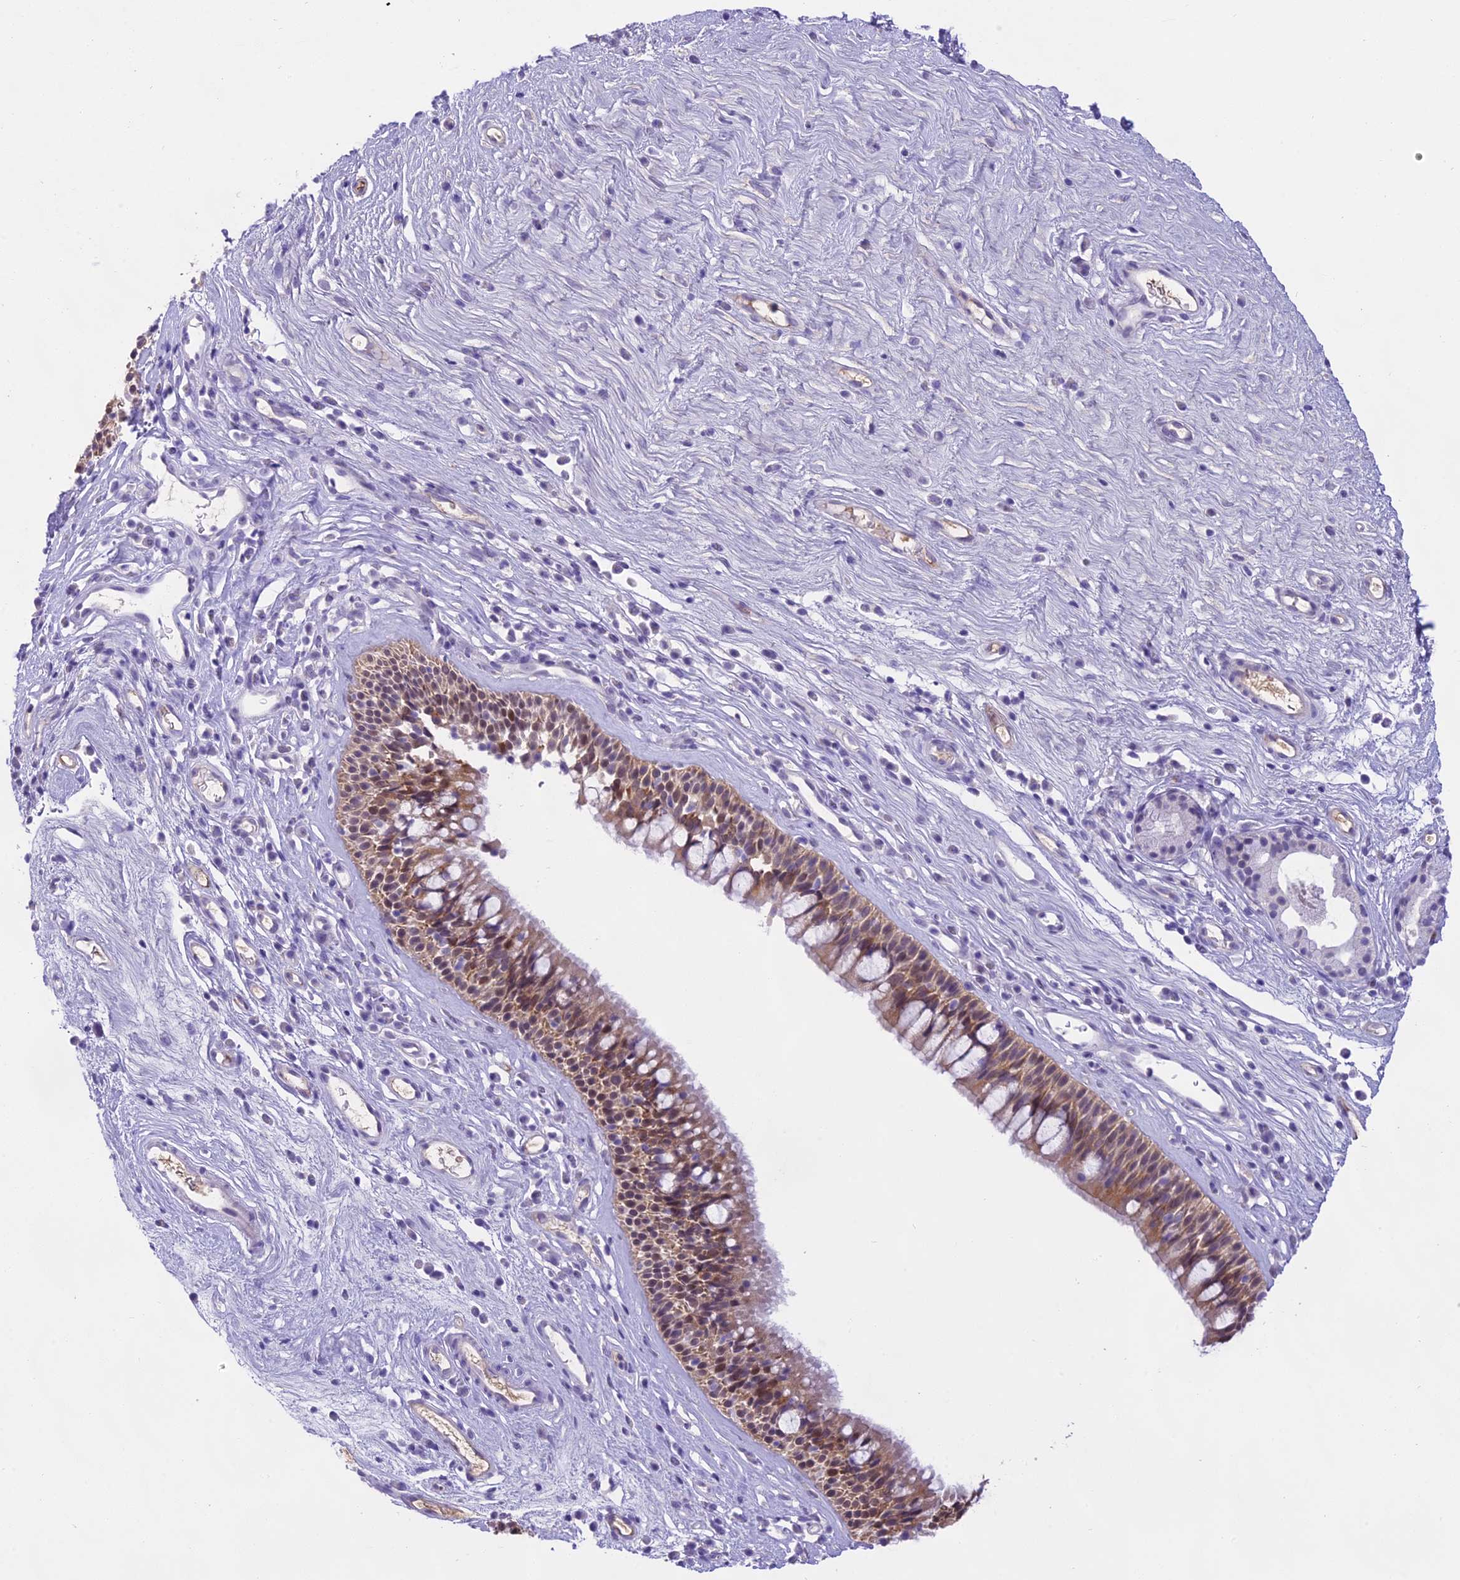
{"staining": {"intensity": "moderate", "quantity": "25%-75%", "location": "cytoplasmic/membranous,nuclear"}, "tissue": "nasopharynx", "cell_type": "Respiratory epithelial cells", "image_type": "normal", "snomed": [{"axis": "morphology", "description": "Normal tissue, NOS"}, {"axis": "morphology", "description": "Inflammation, NOS"}, {"axis": "morphology", "description": "Malignant melanoma, Metastatic site"}, {"axis": "topography", "description": "Nasopharynx"}], "caption": "IHC of normal human nasopharynx exhibits medium levels of moderate cytoplasmic/membranous,nuclear expression in approximately 25%-75% of respiratory epithelial cells. The staining was performed using DAB, with brown indicating positive protein expression. Nuclei are stained blue with hematoxylin.", "gene": "MAT2A", "patient": {"sex": "male", "age": 70}}